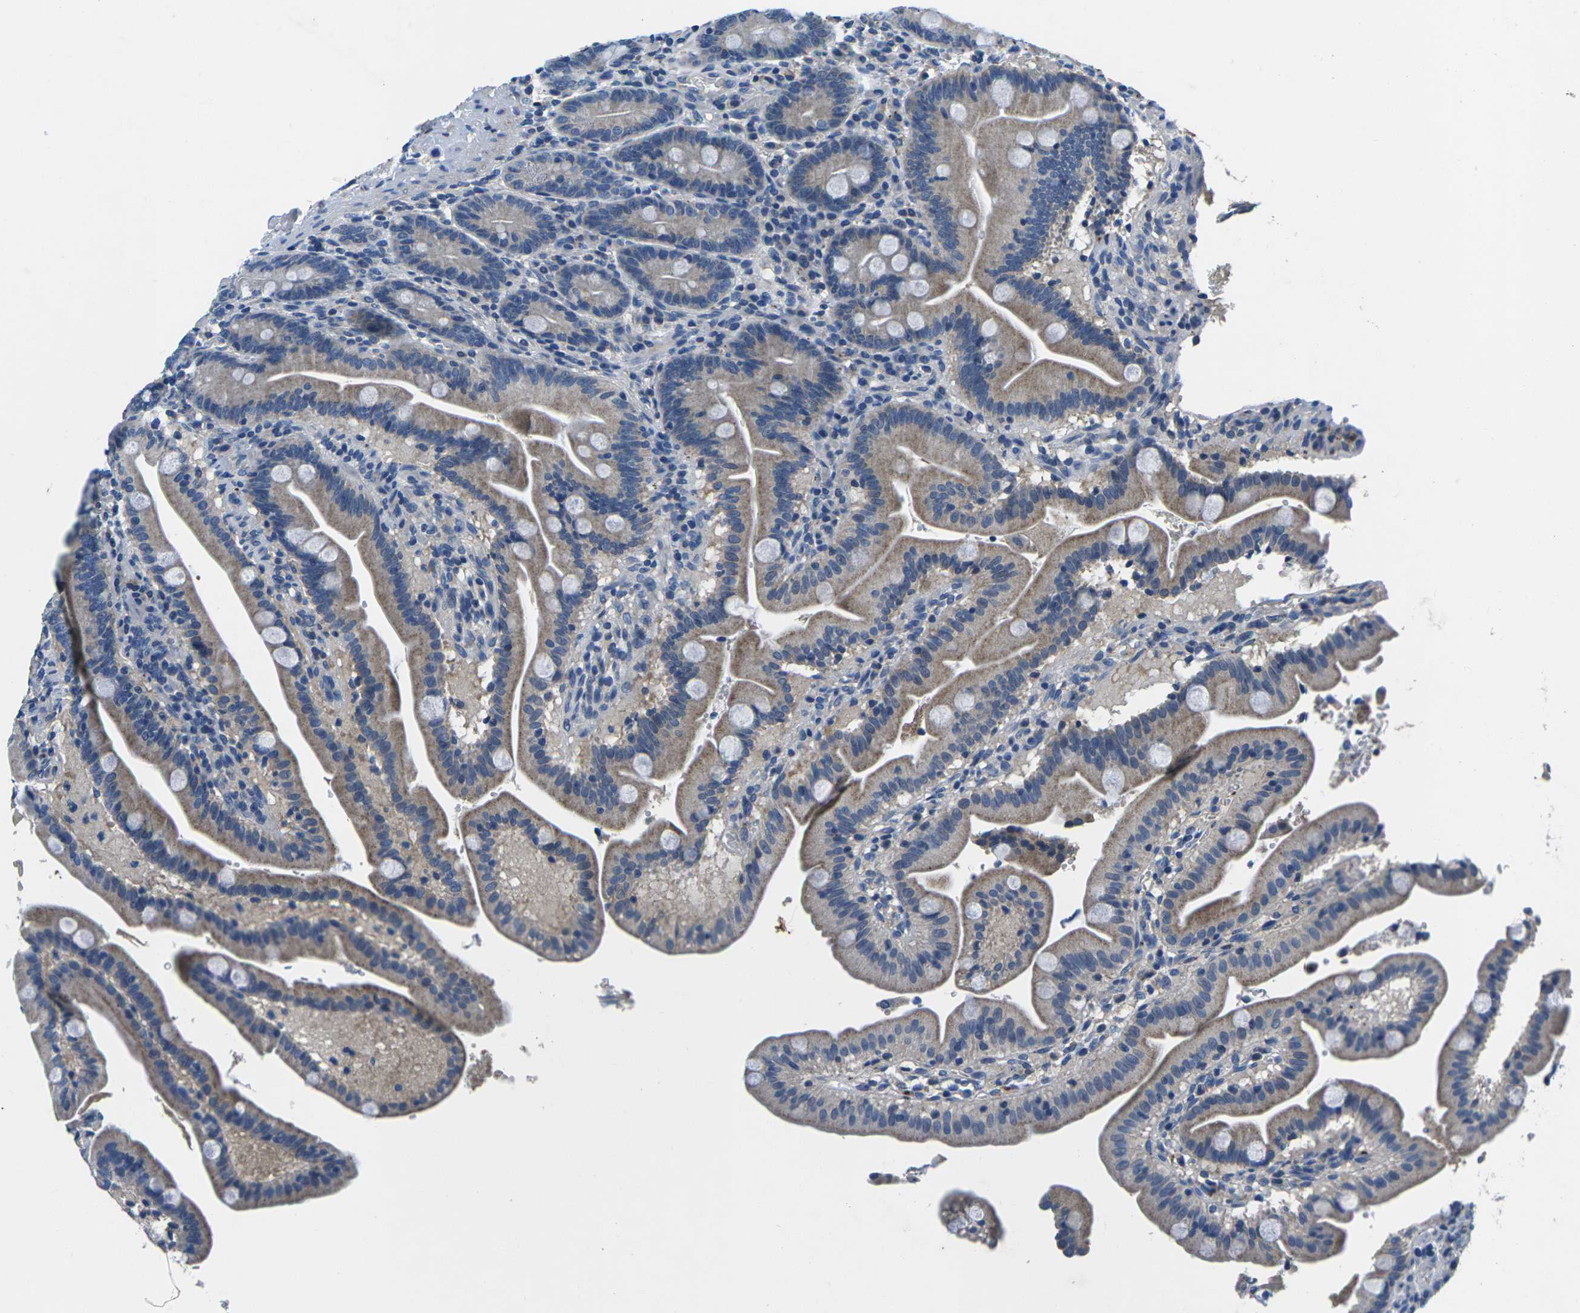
{"staining": {"intensity": "moderate", "quantity": "<25%", "location": "cytoplasmic/membranous"}, "tissue": "duodenum", "cell_type": "Glandular cells", "image_type": "normal", "snomed": [{"axis": "morphology", "description": "Normal tissue, NOS"}, {"axis": "topography", "description": "Duodenum"}], "caption": "Glandular cells reveal moderate cytoplasmic/membranous positivity in approximately <25% of cells in benign duodenum. The protein of interest is stained brown, and the nuclei are stained in blue (DAB (3,3'-diaminobenzidine) IHC with brightfield microscopy, high magnification).", "gene": "PDCD6IP", "patient": {"sex": "male", "age": 54}}